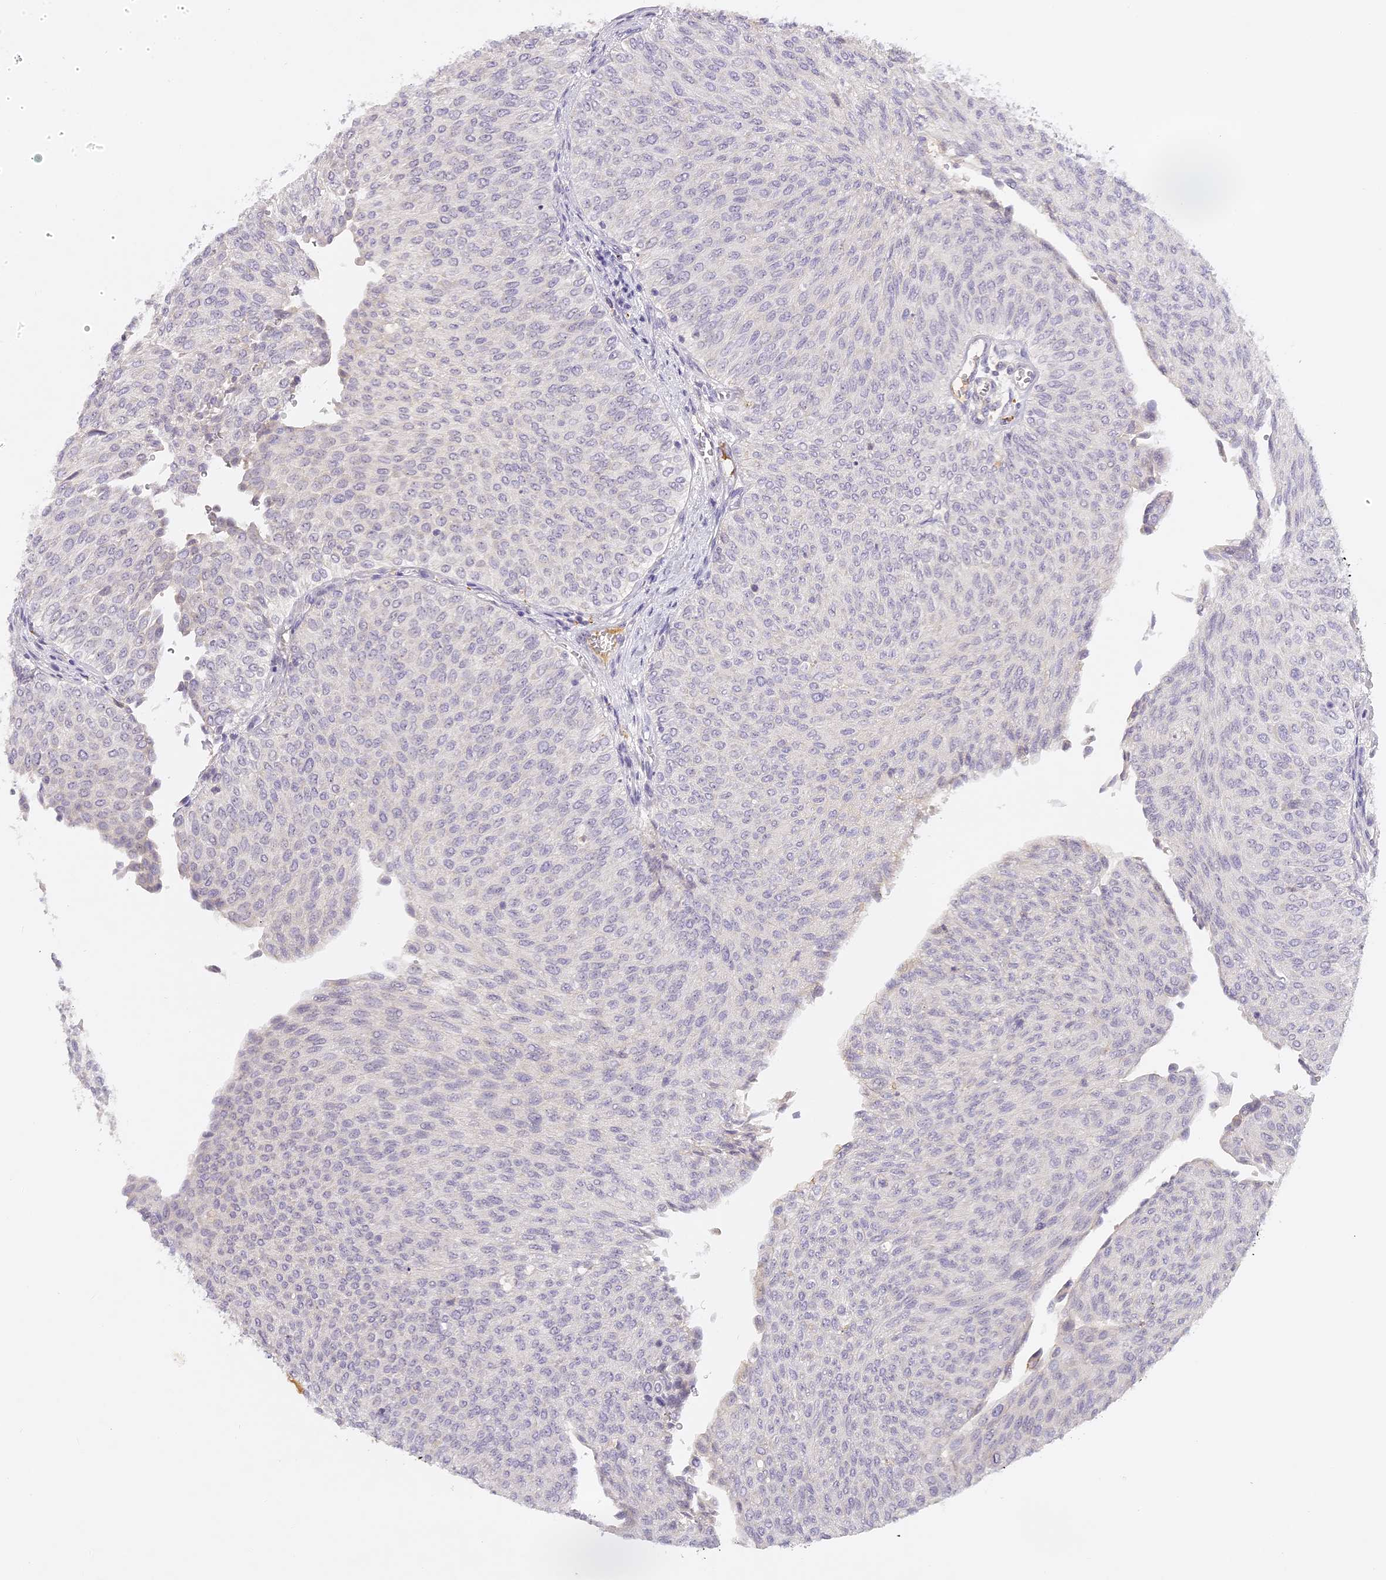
{"staining": {"intensity": "negative", "quantity": "none", "location": "none"}, "tissue": "urothelial cancer", "cell_type": "Tumor cells", "image_type": "cancer", "snomed": [{"axis": "morphology", "description": "Urothelial carcinoma, Low grade"}, {"axis": "topography", "description": "Urinary bladder"}], "caption": "Immunohistochemistry image of neoplastic tissue: human urothelial cancer stained with DAB exhibits no significant protein positivity in tumor cells.", "gene": "ELL3", "patient": {"sex": "male", "age": 78}}